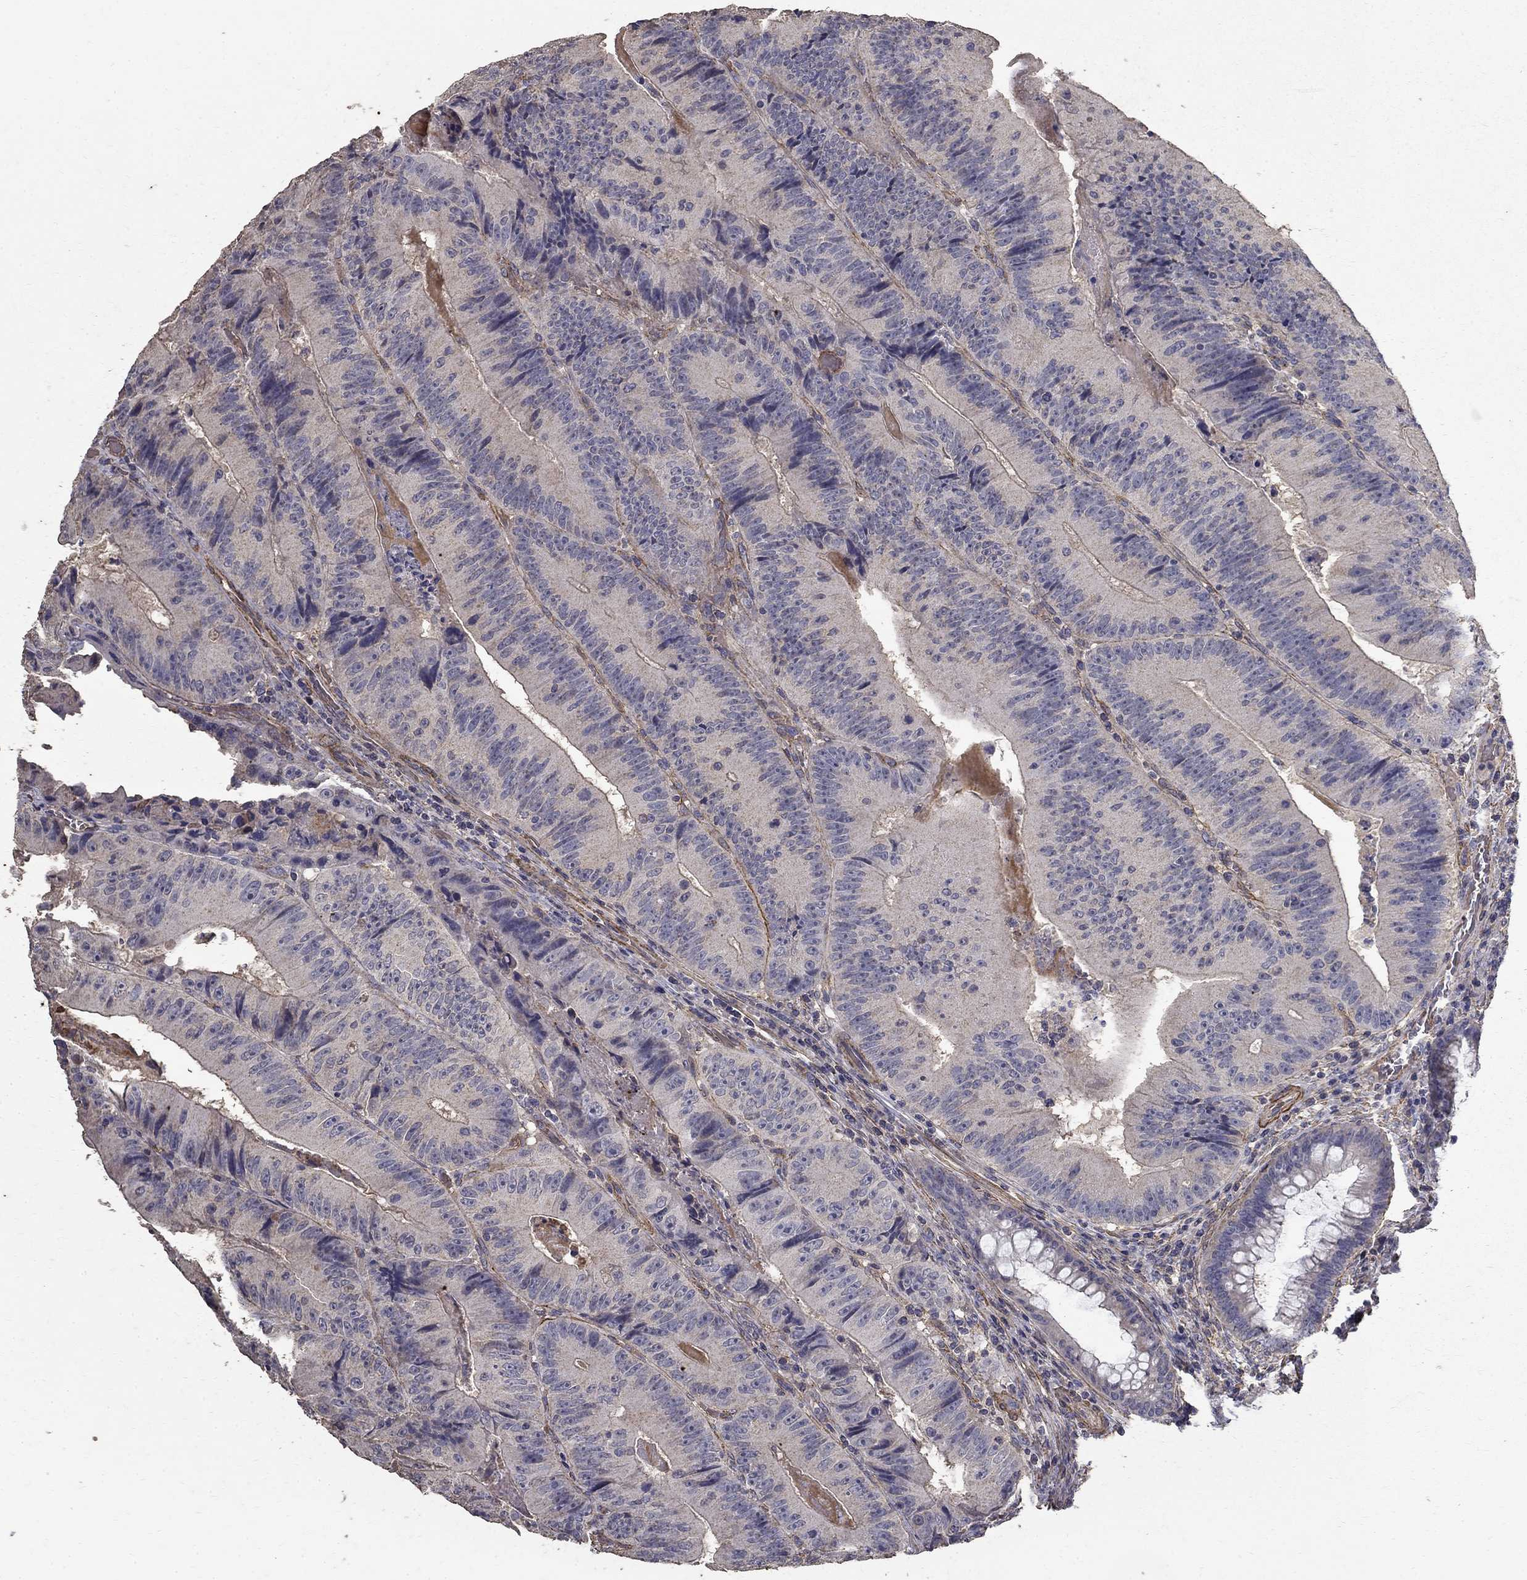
{"staining": {"intensity": "negative", "quantity": "none", "location": "none"}, "tissue": "colorectal cancer", "cell_type": "Tumor cells", "image_type": "cancer", "snomed": [{"axis": "morphology", "description": "Adenocarcinoma, NOS"}, {"axis": "topography", "description": "Colon"}], "caption": "Micrograph shows no protein expression in tumor cells of colorectal cancer (adenocarcinoma) tissue.", "gene": "MPP2", "patient": {"sex": "female", "age": 86}}